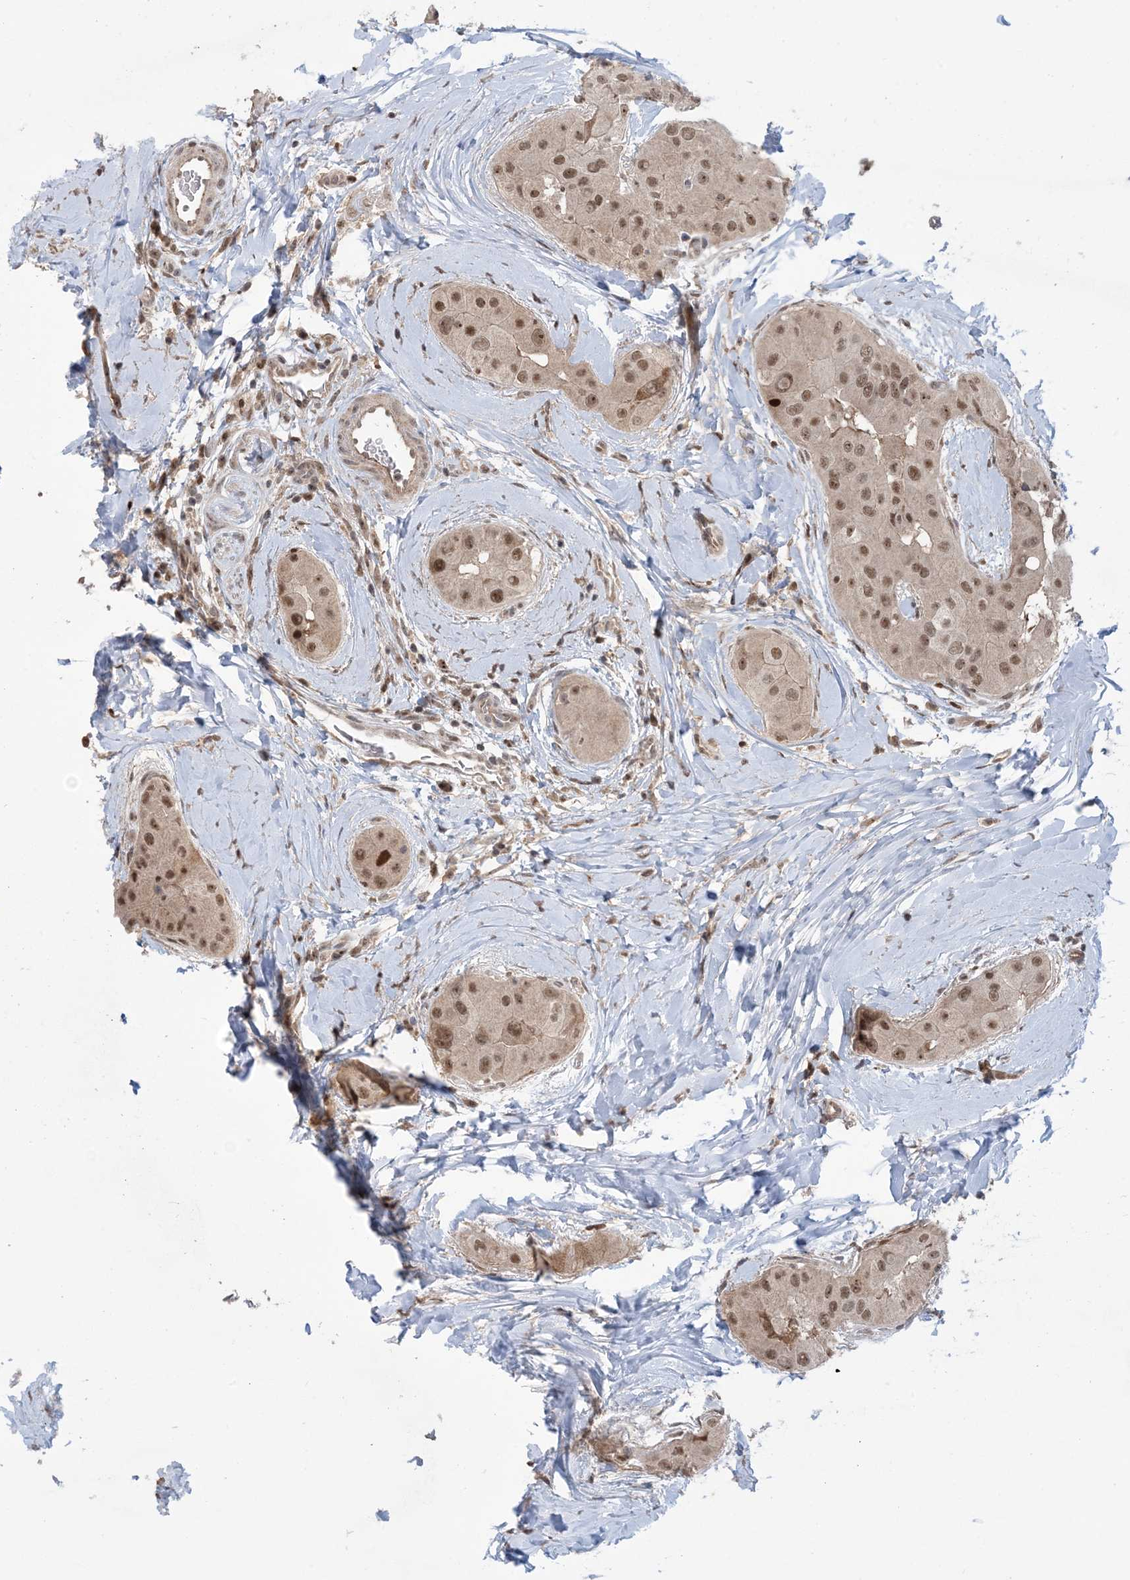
{"staining": {"intensity": "moderate", "quantity": ">75%", "location": "nuclear"}, "tissue": "thyroid cancer", "cell_type": "Tumor cells", "image_type": "cancer", "snomed": [{"axis": "morphology", "description": "Papillary adenocarcinoma, NOS"}, {"axis": "topography", "description": "Thyroid gland"}], "caption": "Immunohistochemistry of thyroid cancer (papillary adenocarcinoma) exhibits medium levels of moderate nuclear expression in approximately >75% of tumor cells. (DAB = brown stain, brightfield microscopy at high magnification).", "gene": "ZNF710", "patient": {"sex": "male", "age": 33}}